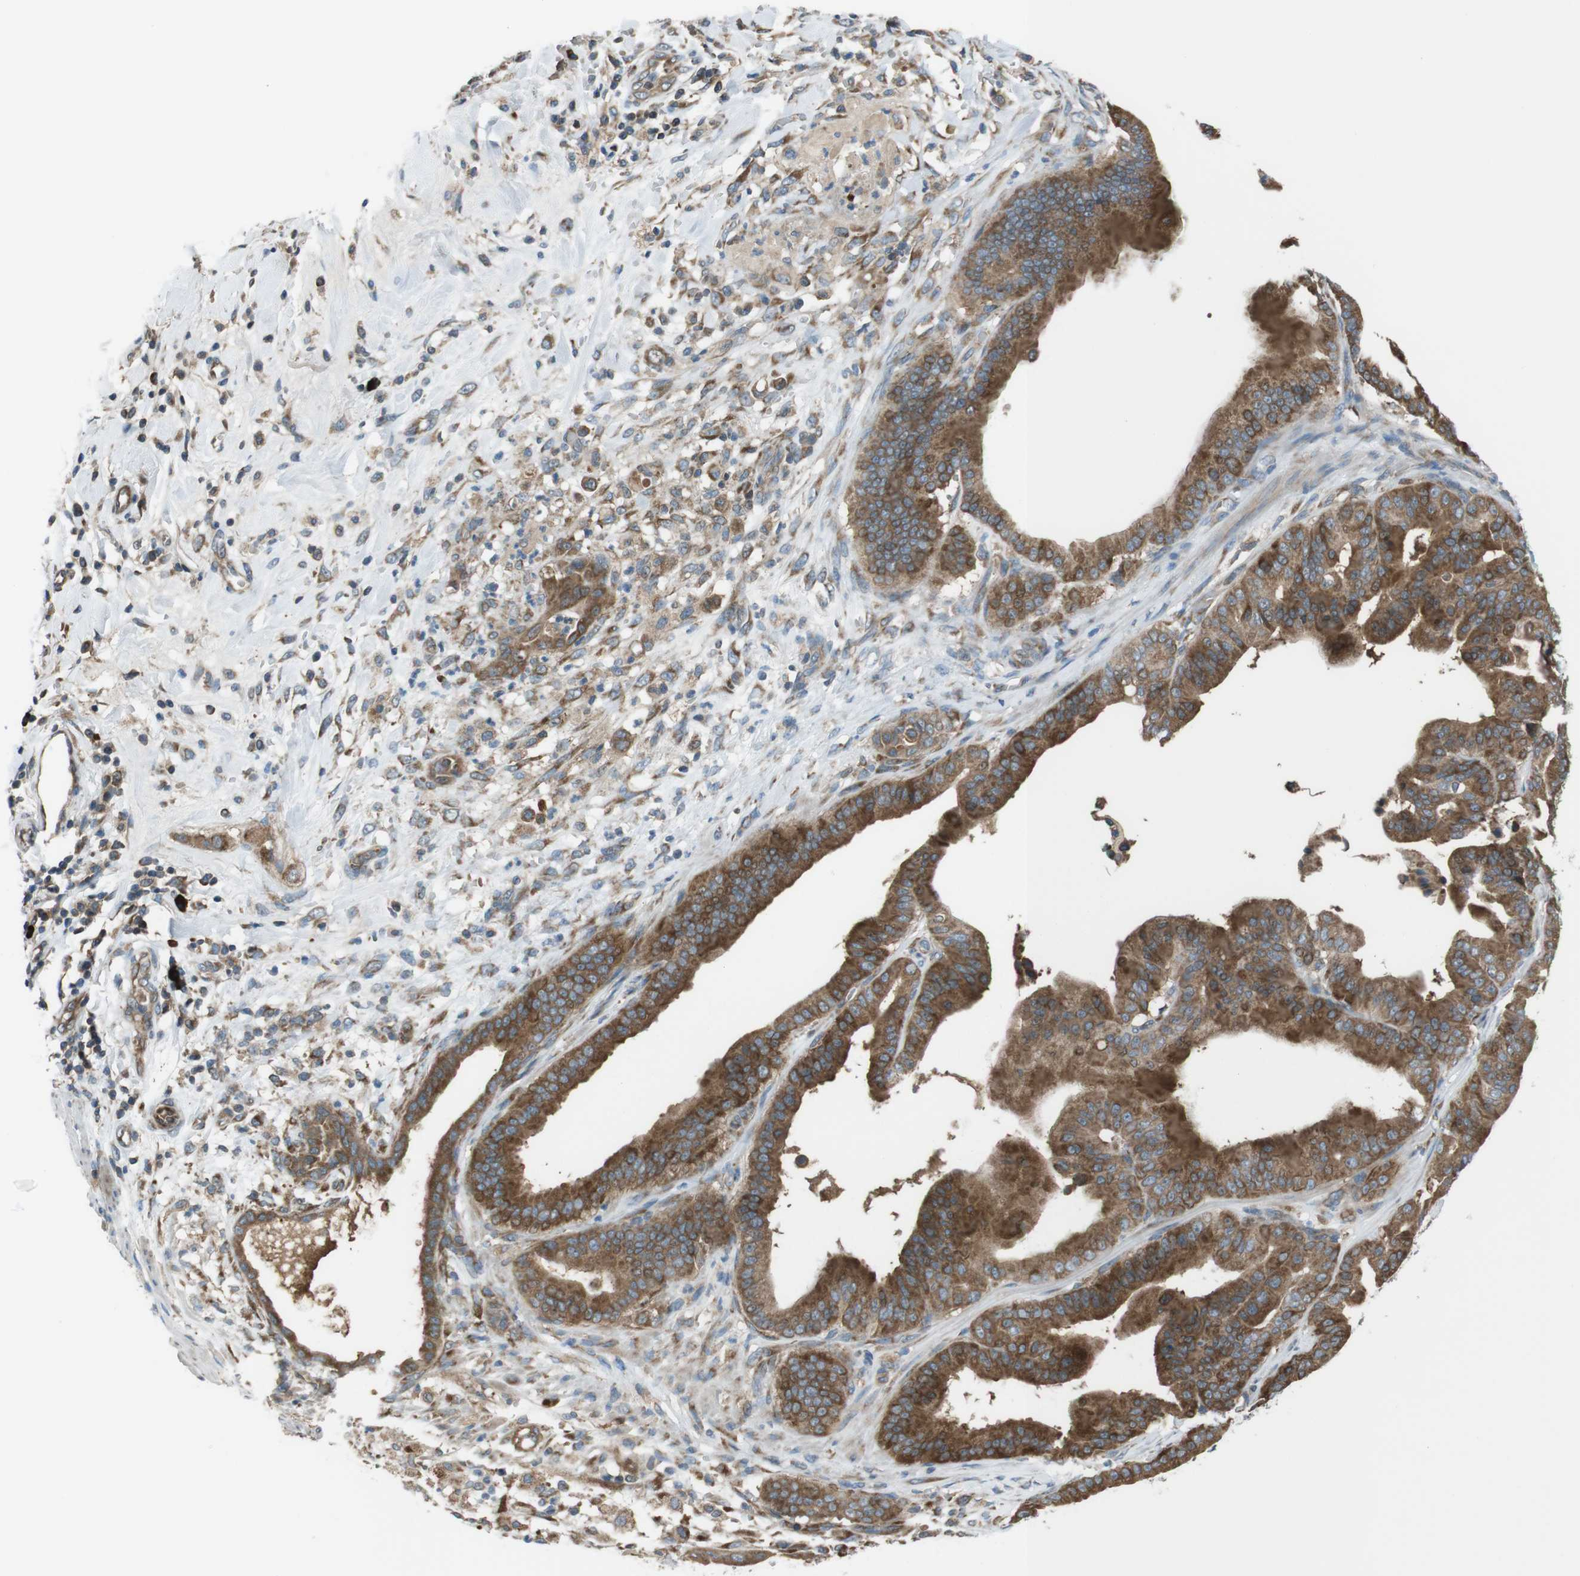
{"staining": {"intensity": "moderate", "quantity": ">75%", "location": "cytoplasmic/membranous"}, "tissue": "pancreatic cancer", "cell_type": "Tumor cells", "image_type": "cancer", "snomed": [{"axis": "morphology", "description": "Adenocarcinoma, NOS"}, {"axis": "topography", "description": "Pancreas"}], "caption": "High-magnification brightfield microscopy of pancreatic cancer stained with DAB (brown) and counterstained with hematoxylin (blue). tumor cells exhibit moderate cytoplasmic/membranous expression is seen in approximately>75% of cells.", "gene": "SSR3", "patient": {"sex": "male", "age": 63}}